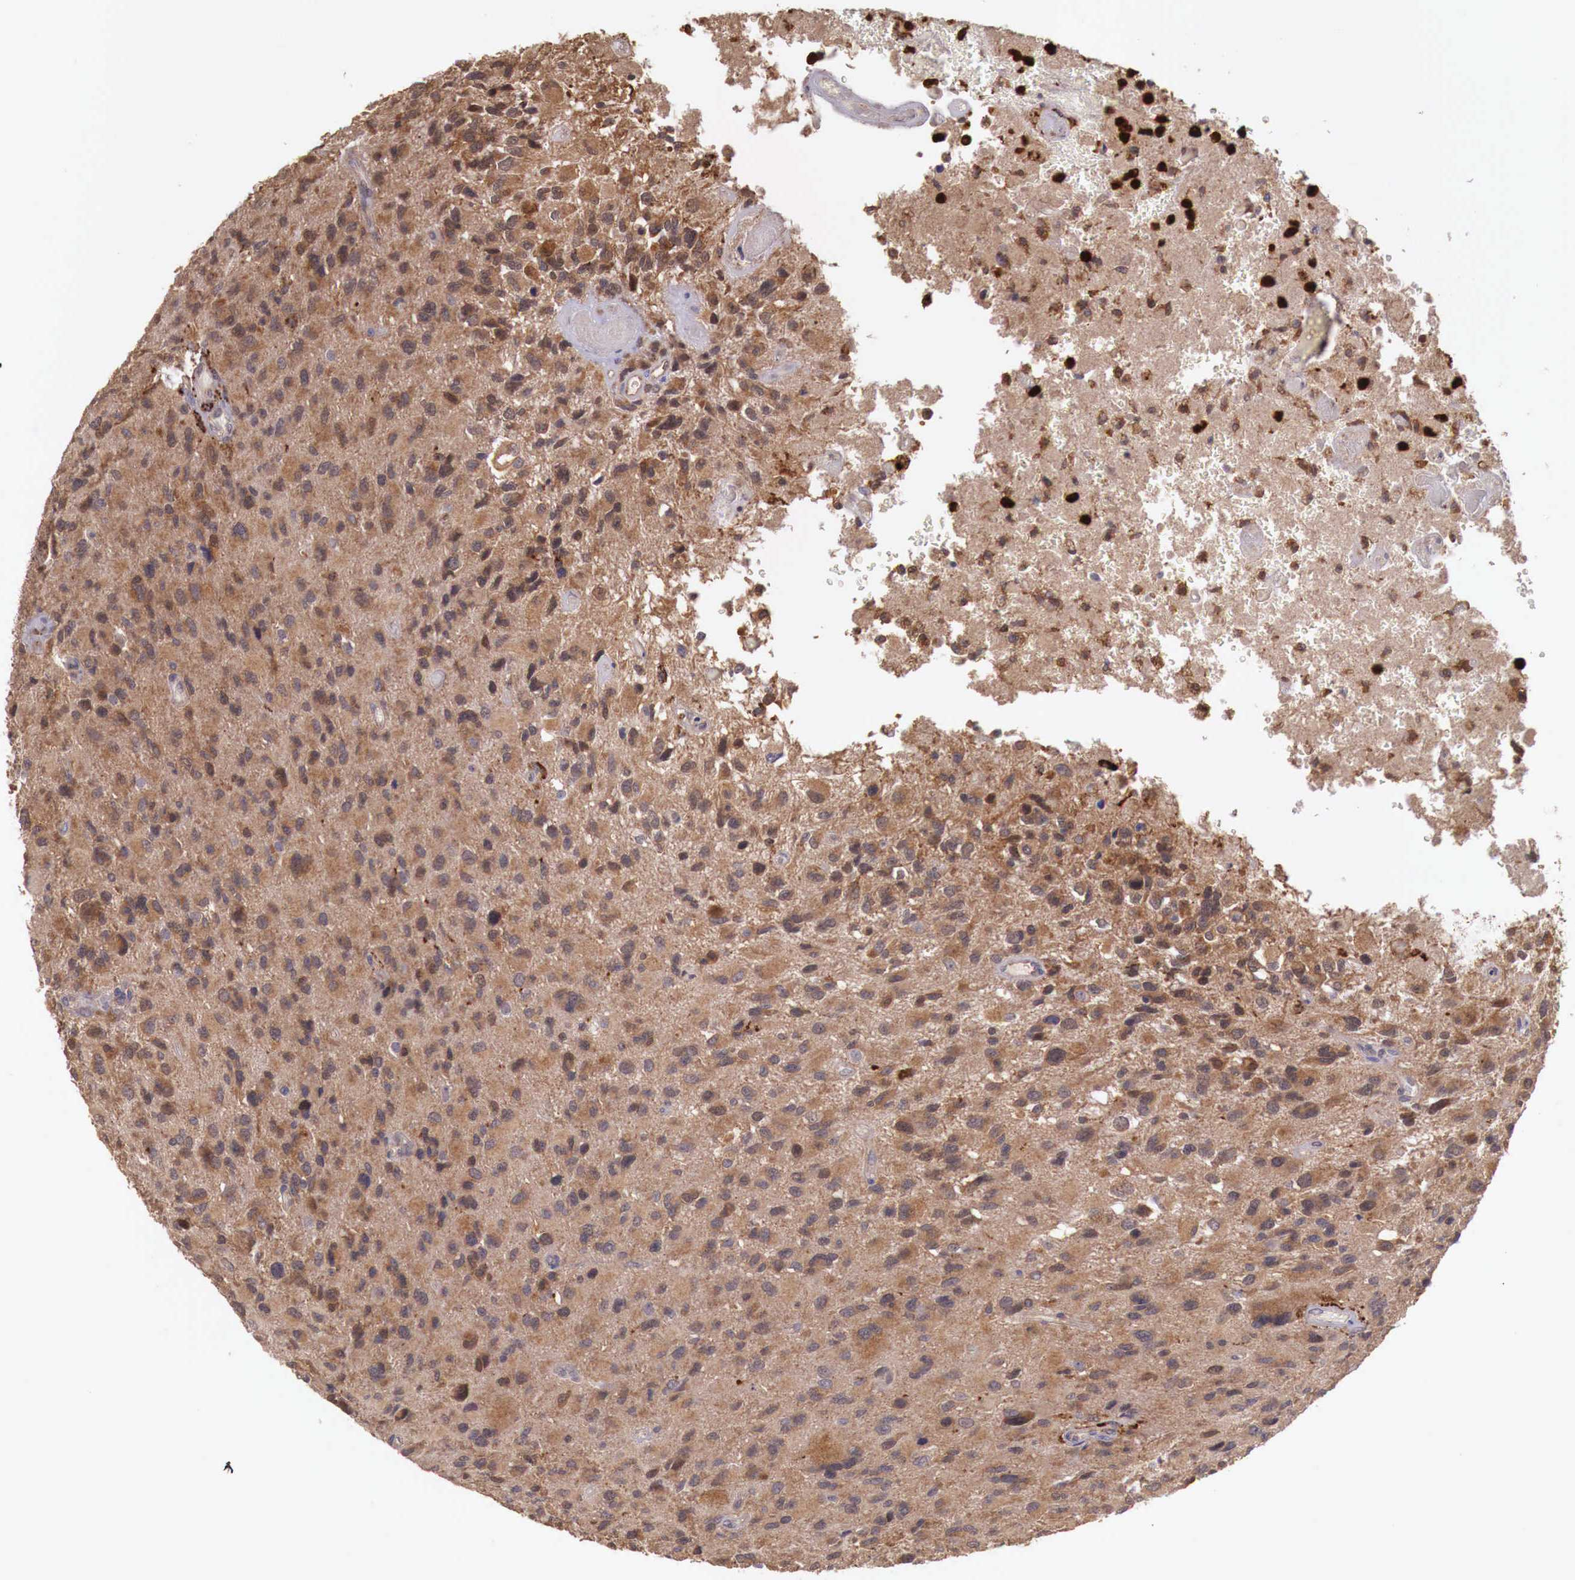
{"staining": {"intensity": "negative", "quantity": "none", "location": "none"}, "tissue": "glioma", "cell_type": "Tumor cells", "image_type": "cancer", "snomed": [{"axis": "morphology", "description": "Glioma, malignant, High grade"}, {"axis": "topography", "description": "Brain"}], "caption": "This is a image of immunohistochemistry staining of glioma, which shows no positivity in tumor cells.", "gene": "GAB2", "patient": {"sex": "male", "age": 69}}